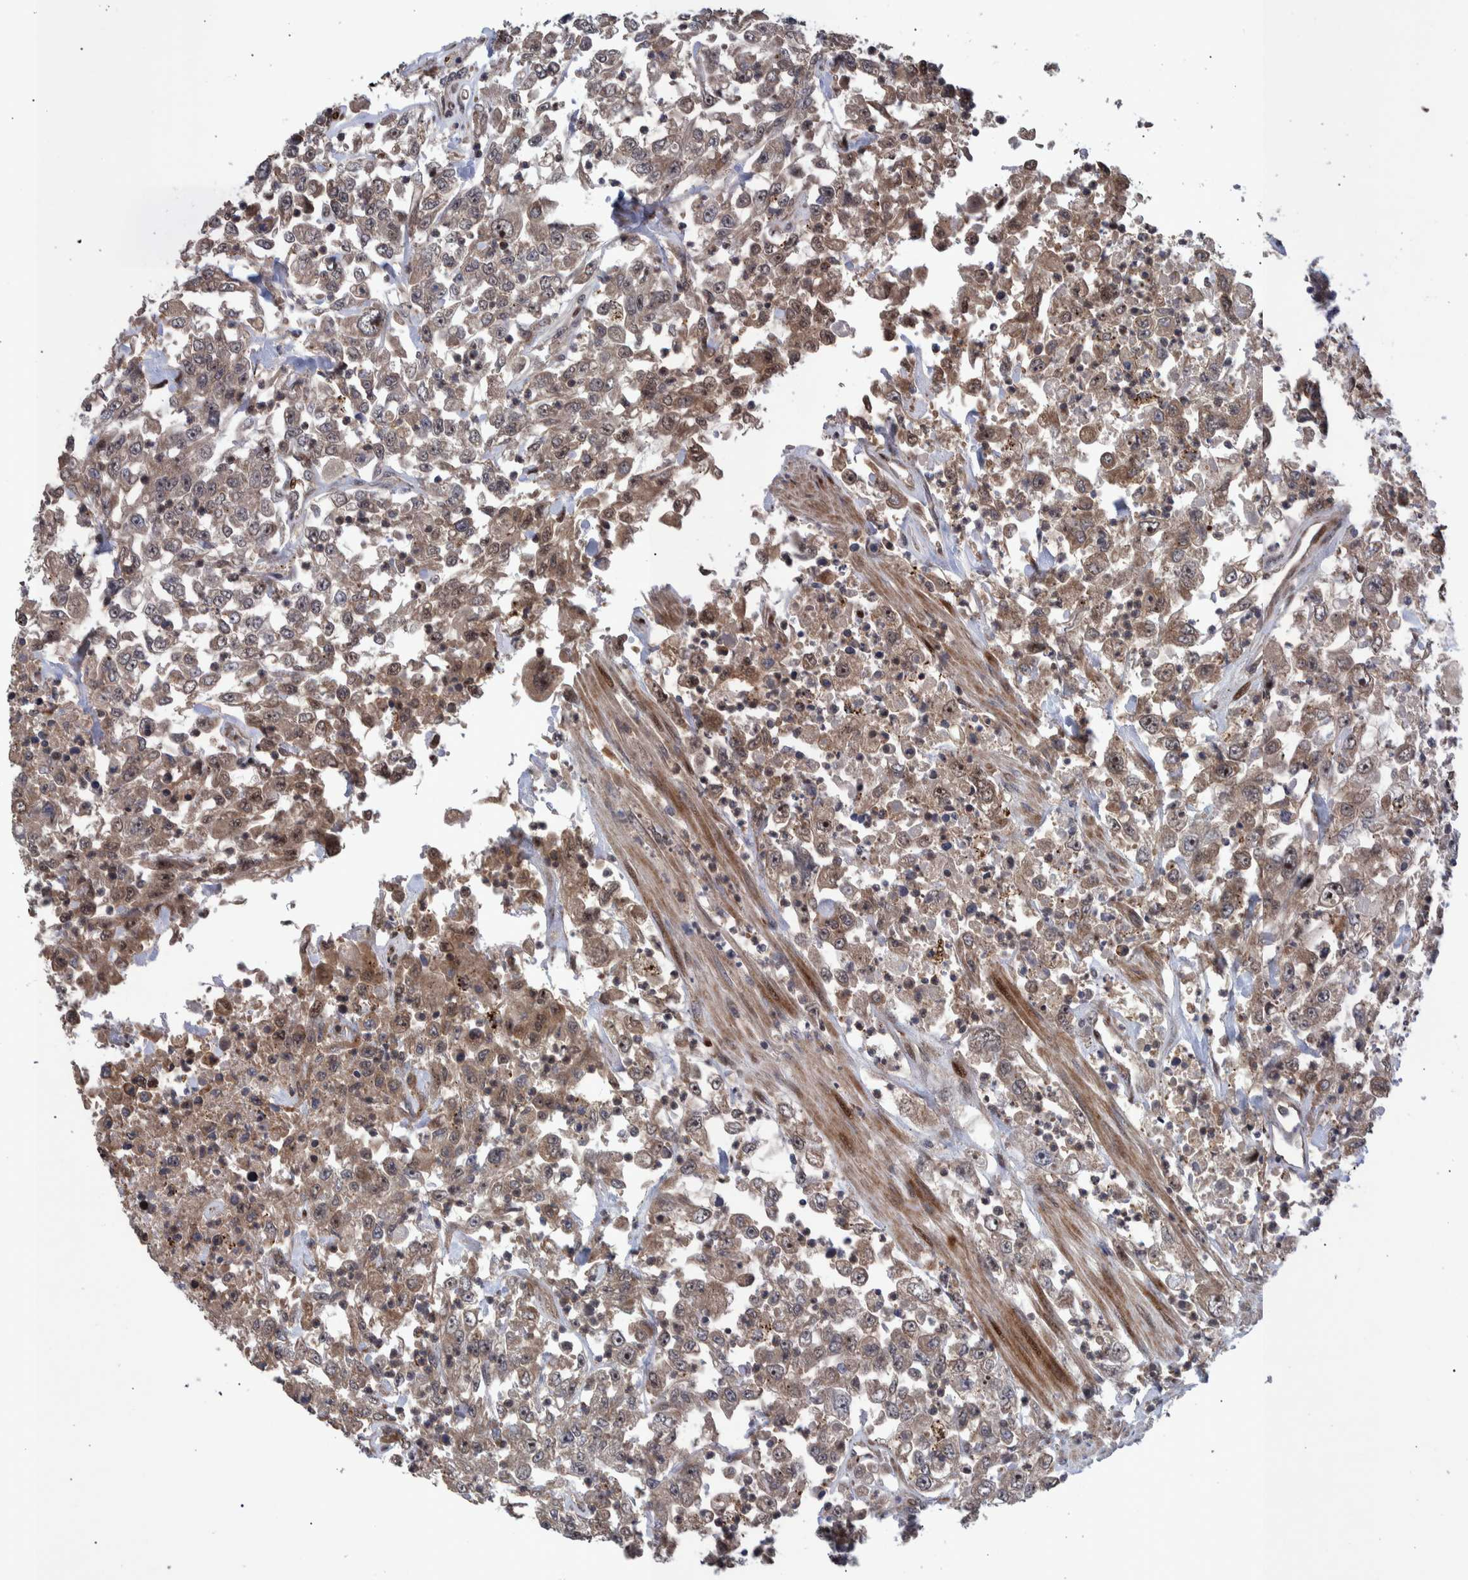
{"staining": {"intensity": "weak", "quantity": ">75%", "location": "nuclear"}, "tissue": "urothelial cancer", "cell_type": "Tumor cells", "image_type": "cancer", "snomed": [{"axis": "morphology", "description": "Urothelial carcinoma, High grade"}, {"axis": "topography", "description": "Urinary bladder"}], "caption": "Immunohistochemistry photomicrograph of human urothelial cancer stained for a protein (brown), which shows low levels of weak nuclear expression in about >75% of tumor cells.", "gene": "SHISA6", "patient": {"sex": "male", "age": 46}}